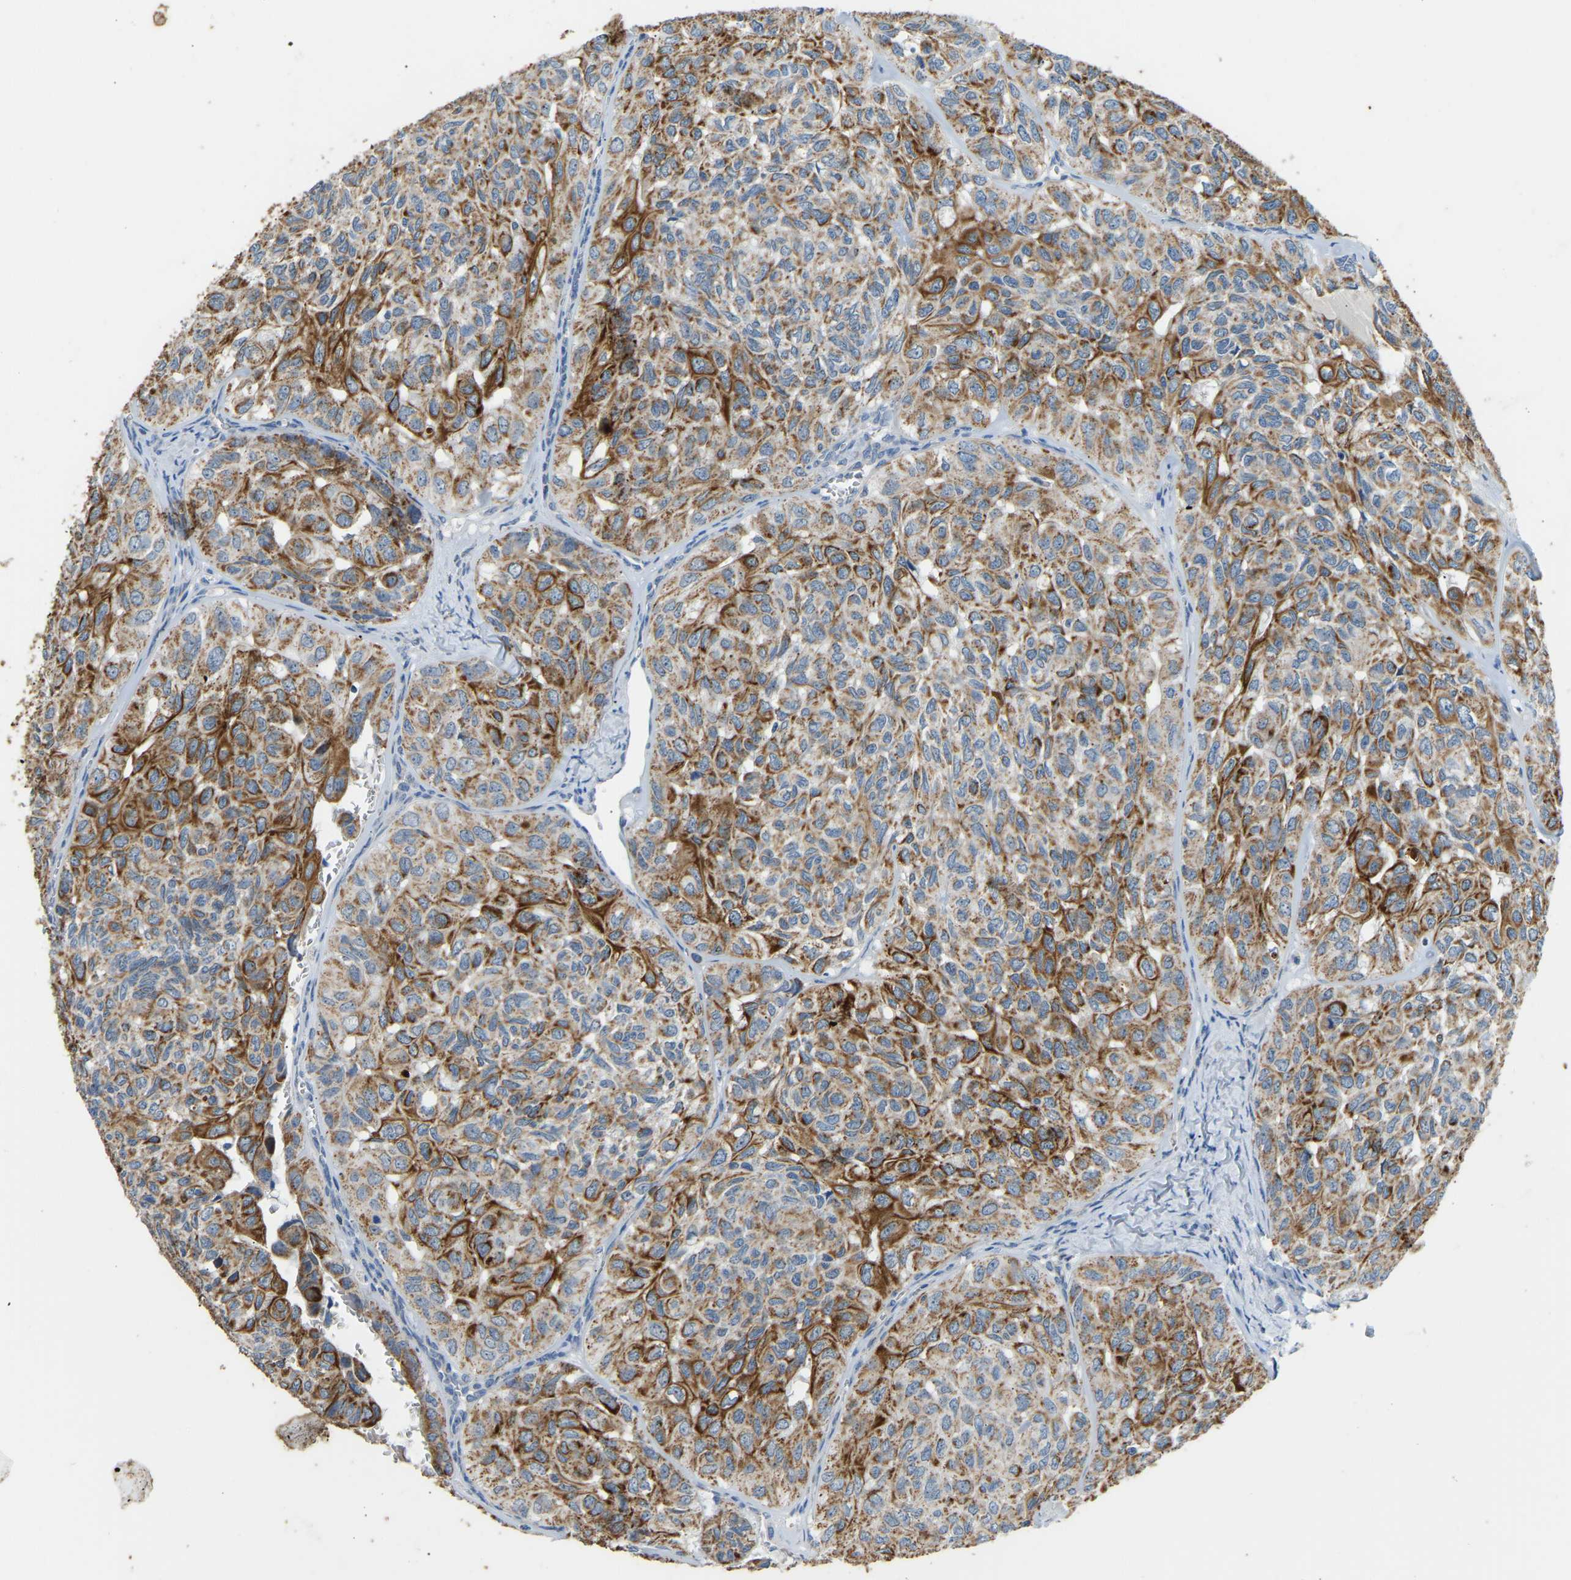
{"staining": {"intensity": "moderate", "quantity": ">75%", "location": "cytoplasmic/membranous"}, "tissue": "head and neck cancer", "cell_type": "Tumor cells", "image_type": "cancer", "snomed": [{"axis": "morphology", "description": "Adenocarcinoma, NOS"}, {"axis": "topography", "description": "Salivary gland, NOS"}, {"axis": "topography", "description": "Head-Neck"}], "caption": "Immunohistochemistry (DAB) staining of human head and neck cancer (adenocarcinoma) demonstrates moderate cytoplasmic/membranous protein positivity in approximately >75% of tumor cells. (Brightfield microscopy of DAB IHC at high magnification).", "gene": "ZNF200", "patient": {"sex": "female", "age": 76}}